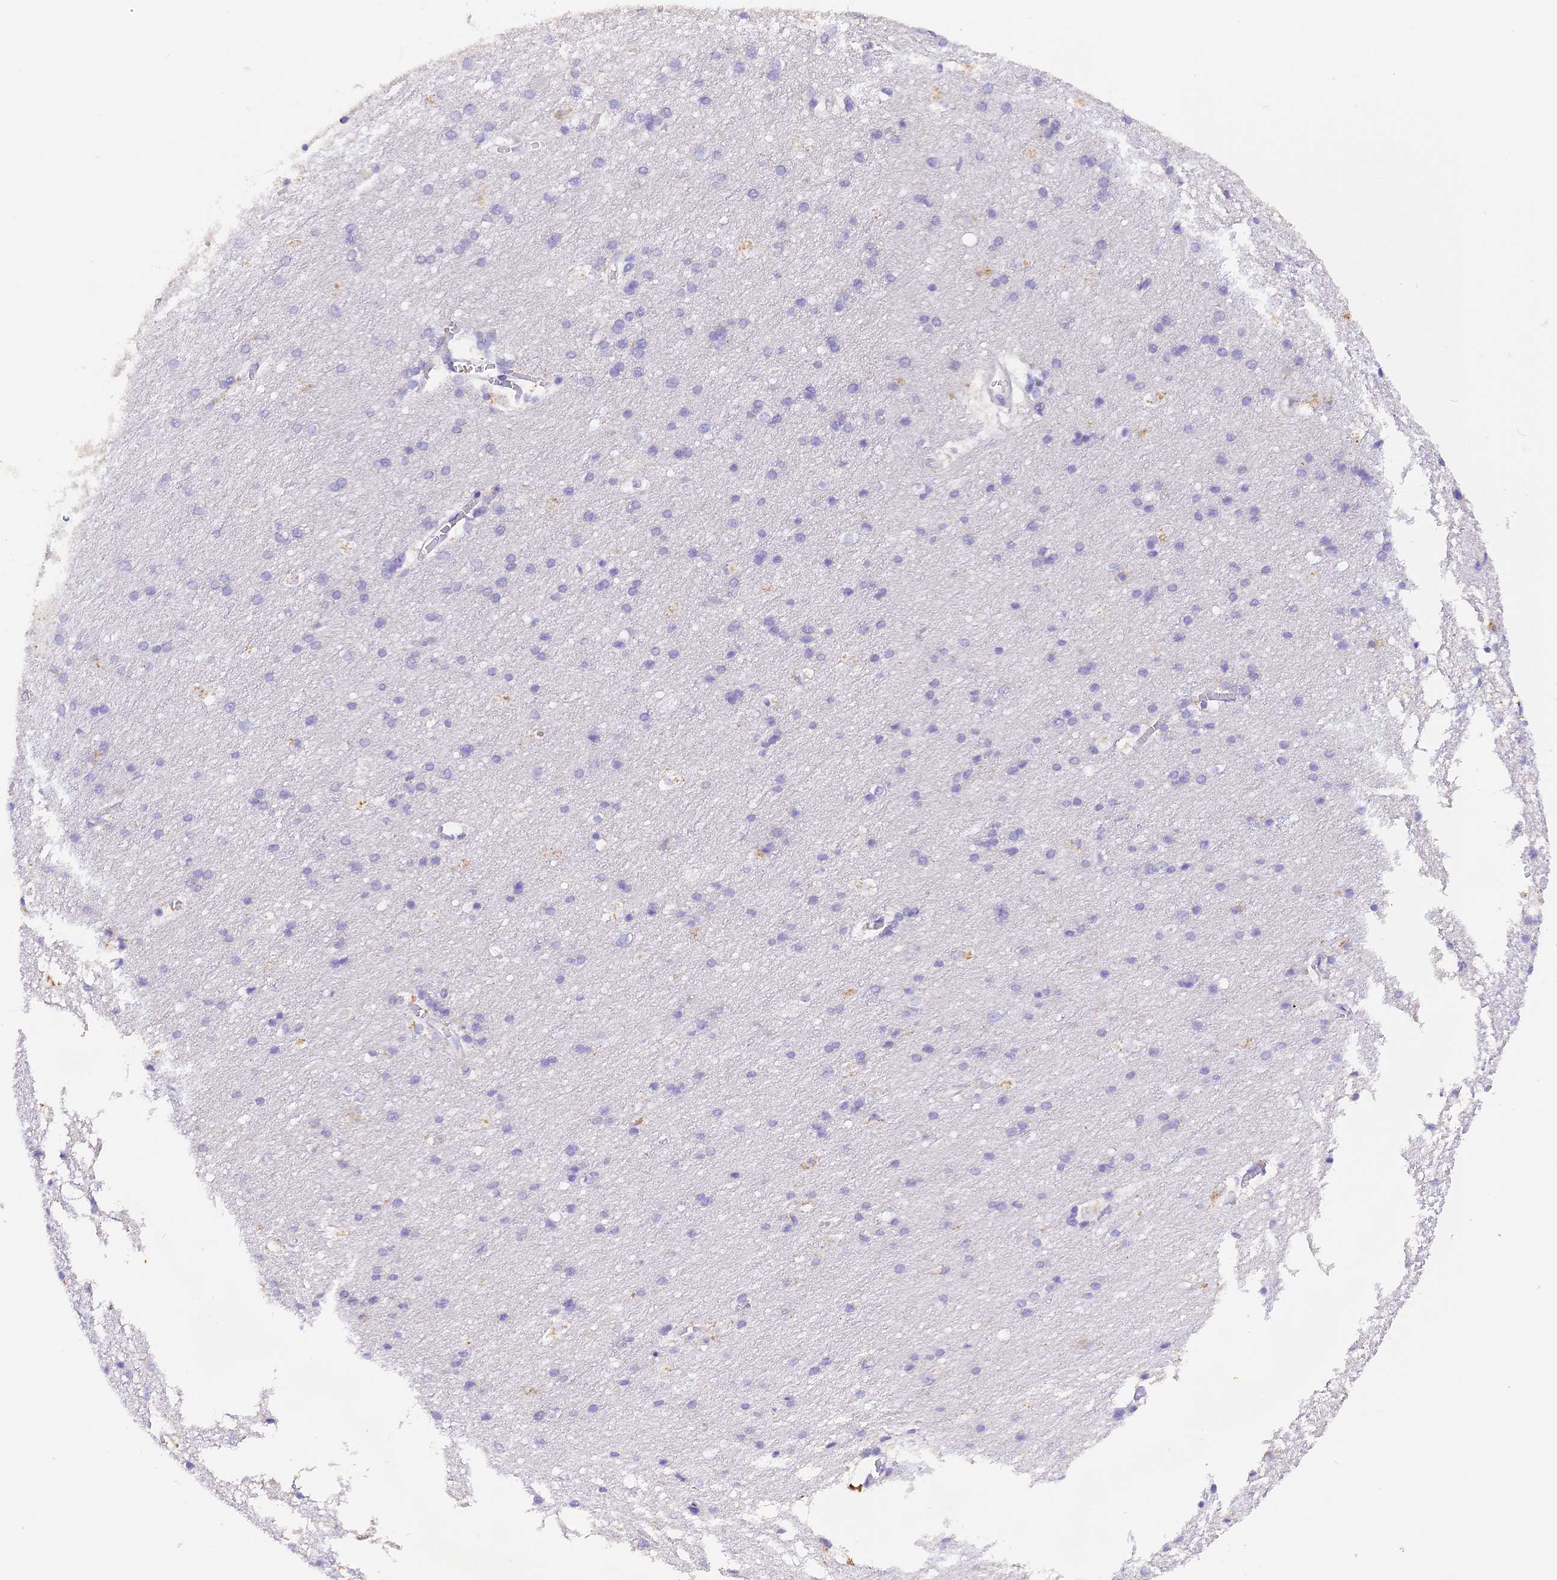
{"staining": {"intensity": "negative", "quantity": "none", "location": "none"}, "tissue": "cerebral cortex", "cell_type": "Endothelial cells", "image_type": "normal", "snomed": [{"axis": "morphology", "description": "Normal tissue, NOS"}, {"axis": "topography", "description": "Cerebral cortex"}], "caption": "The photomicrograph demonstrates no significant expression in endothelial cells of cerebral cortex.", "gene": "PKIA", "patient": {"sex": "male", "age": 54}}